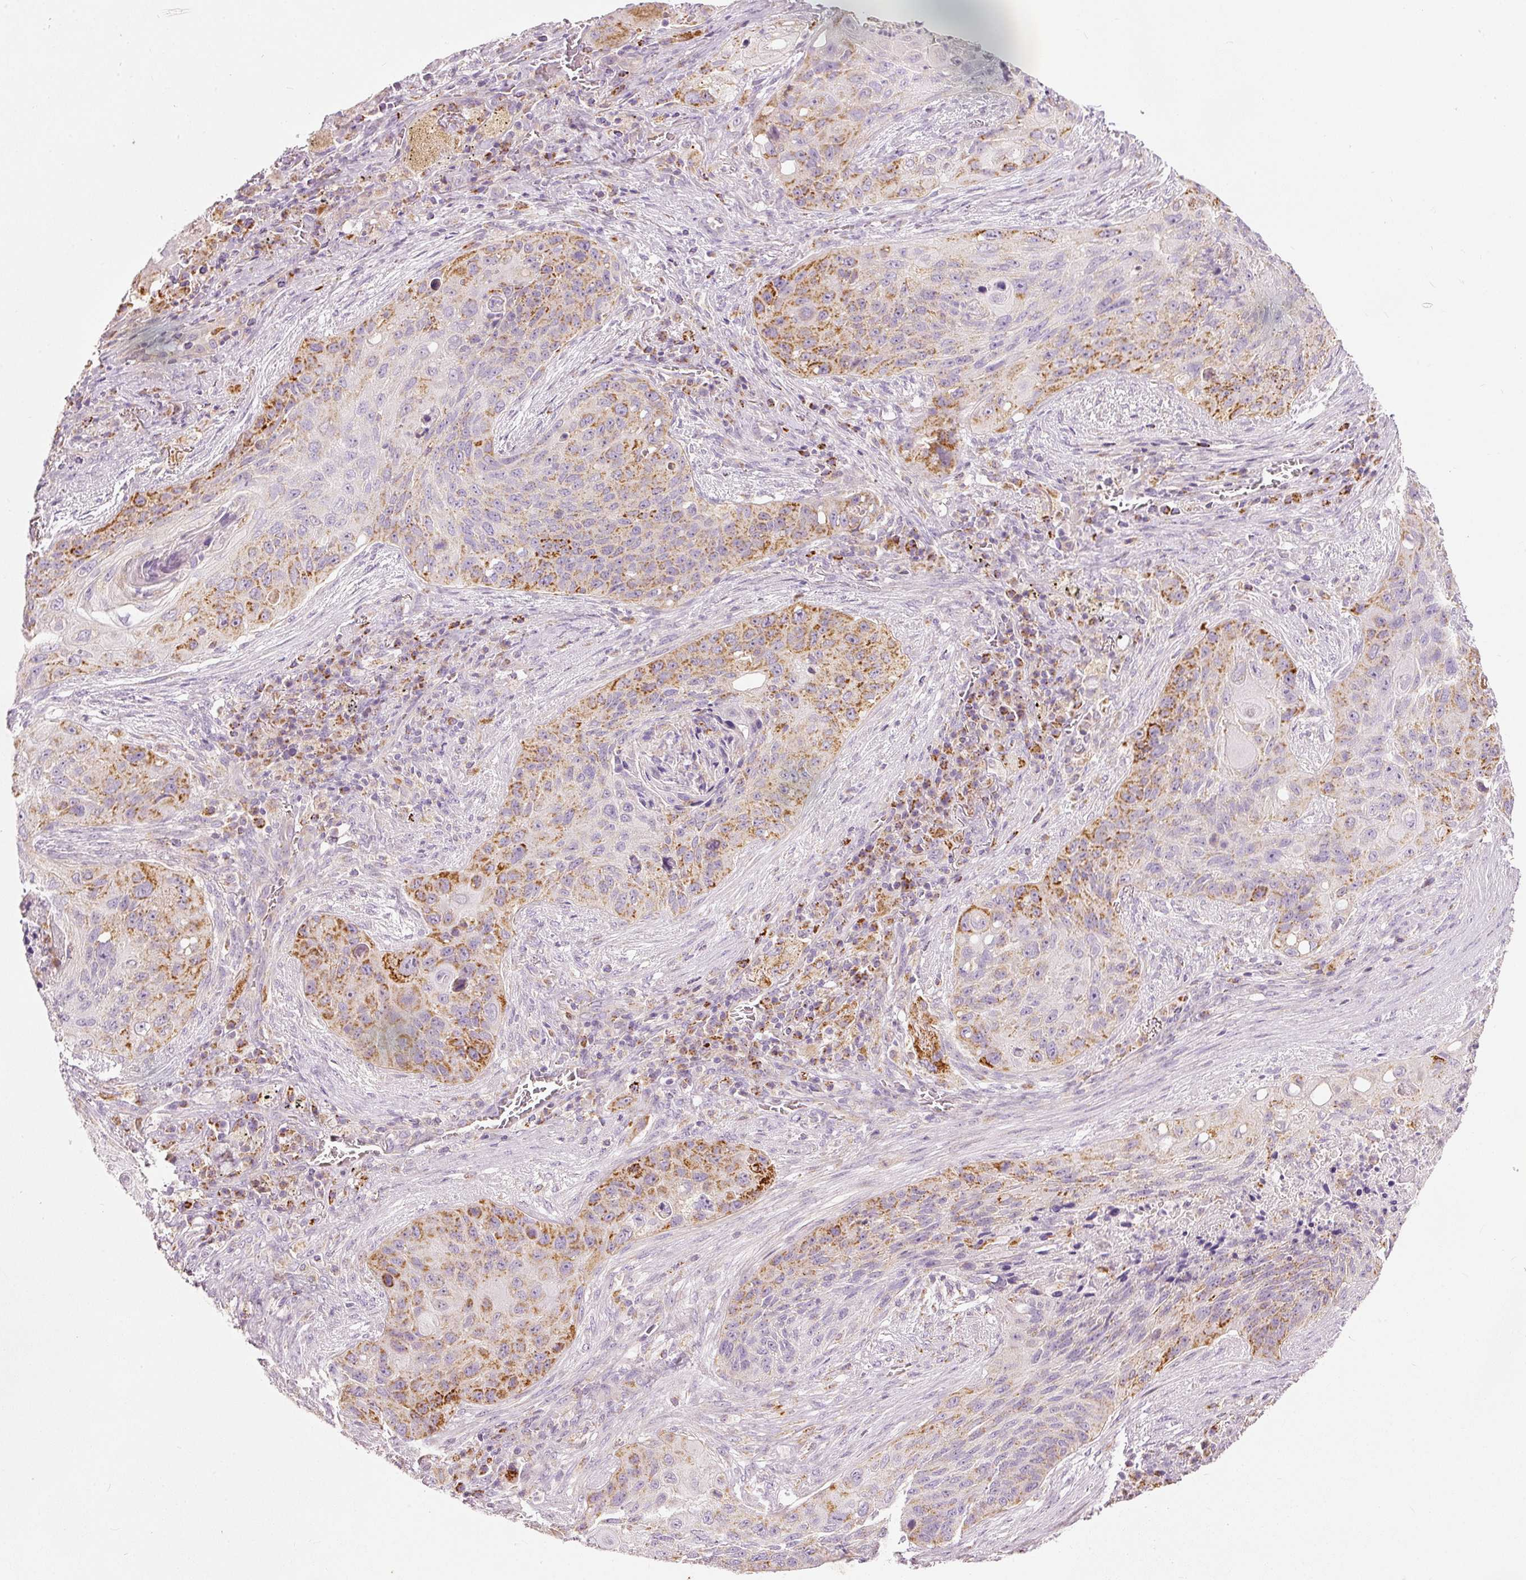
{"staining": {"intensity": "strong", "quantity": "25%-75%", "location": "cytoplasmic/membranous"}, "tissue": "lung cancer", "cell_type": "Tumor cells", "image_type": "cancer", "snomed": [{"axis": "morphology", "description": "Squamous cell carcinoma, NOS"}, {"axis": "topography", "description": "Lung"}], "caption": "Lung cancer (squamous cell carcinoma) stained for a protein exhibits strong cytoplasmic/membranous positivity in tumor cells.", "gene": "MTHFD2", "patient": {"sex": "female", "age": 63}}